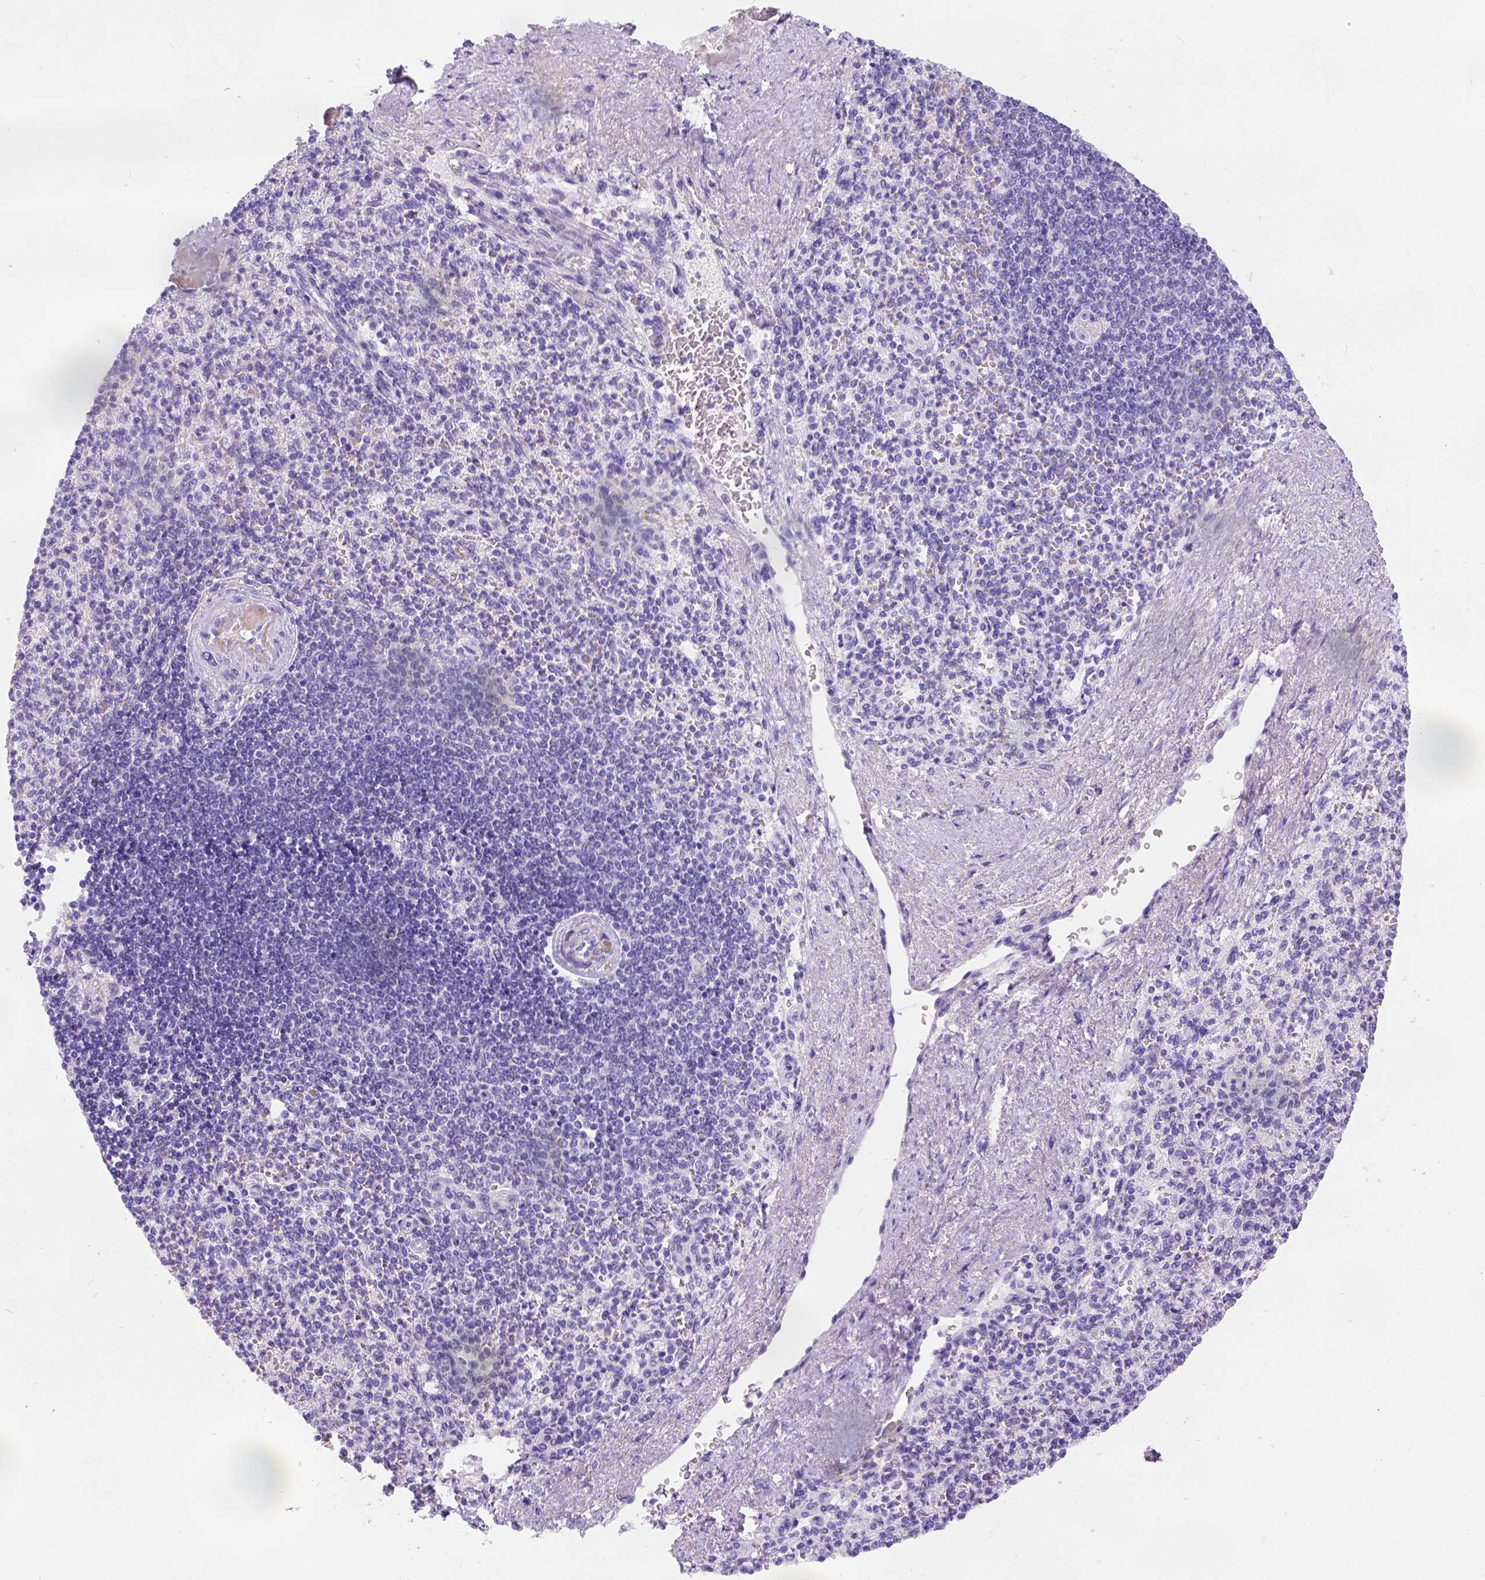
{"staining": {"intensity": "negative", "quantity": "none", "location": "none"}, "tissue": "spleen", "cell_type": "Cells in red pulp", "image_type": "normal", "snomed": [{"axis": "morphology", "description": "Normal tissue, NOS"}, {"axis": "topography", "description": "Spleen"}], "caption": "DAB (3,3'-diaminobenzidine) immunohistochemical staining of benign spleen demonstrates no significant expression in cells in red pulp.", "gene": "PHF7", "patient": {"sex": "female", "age": 74}}